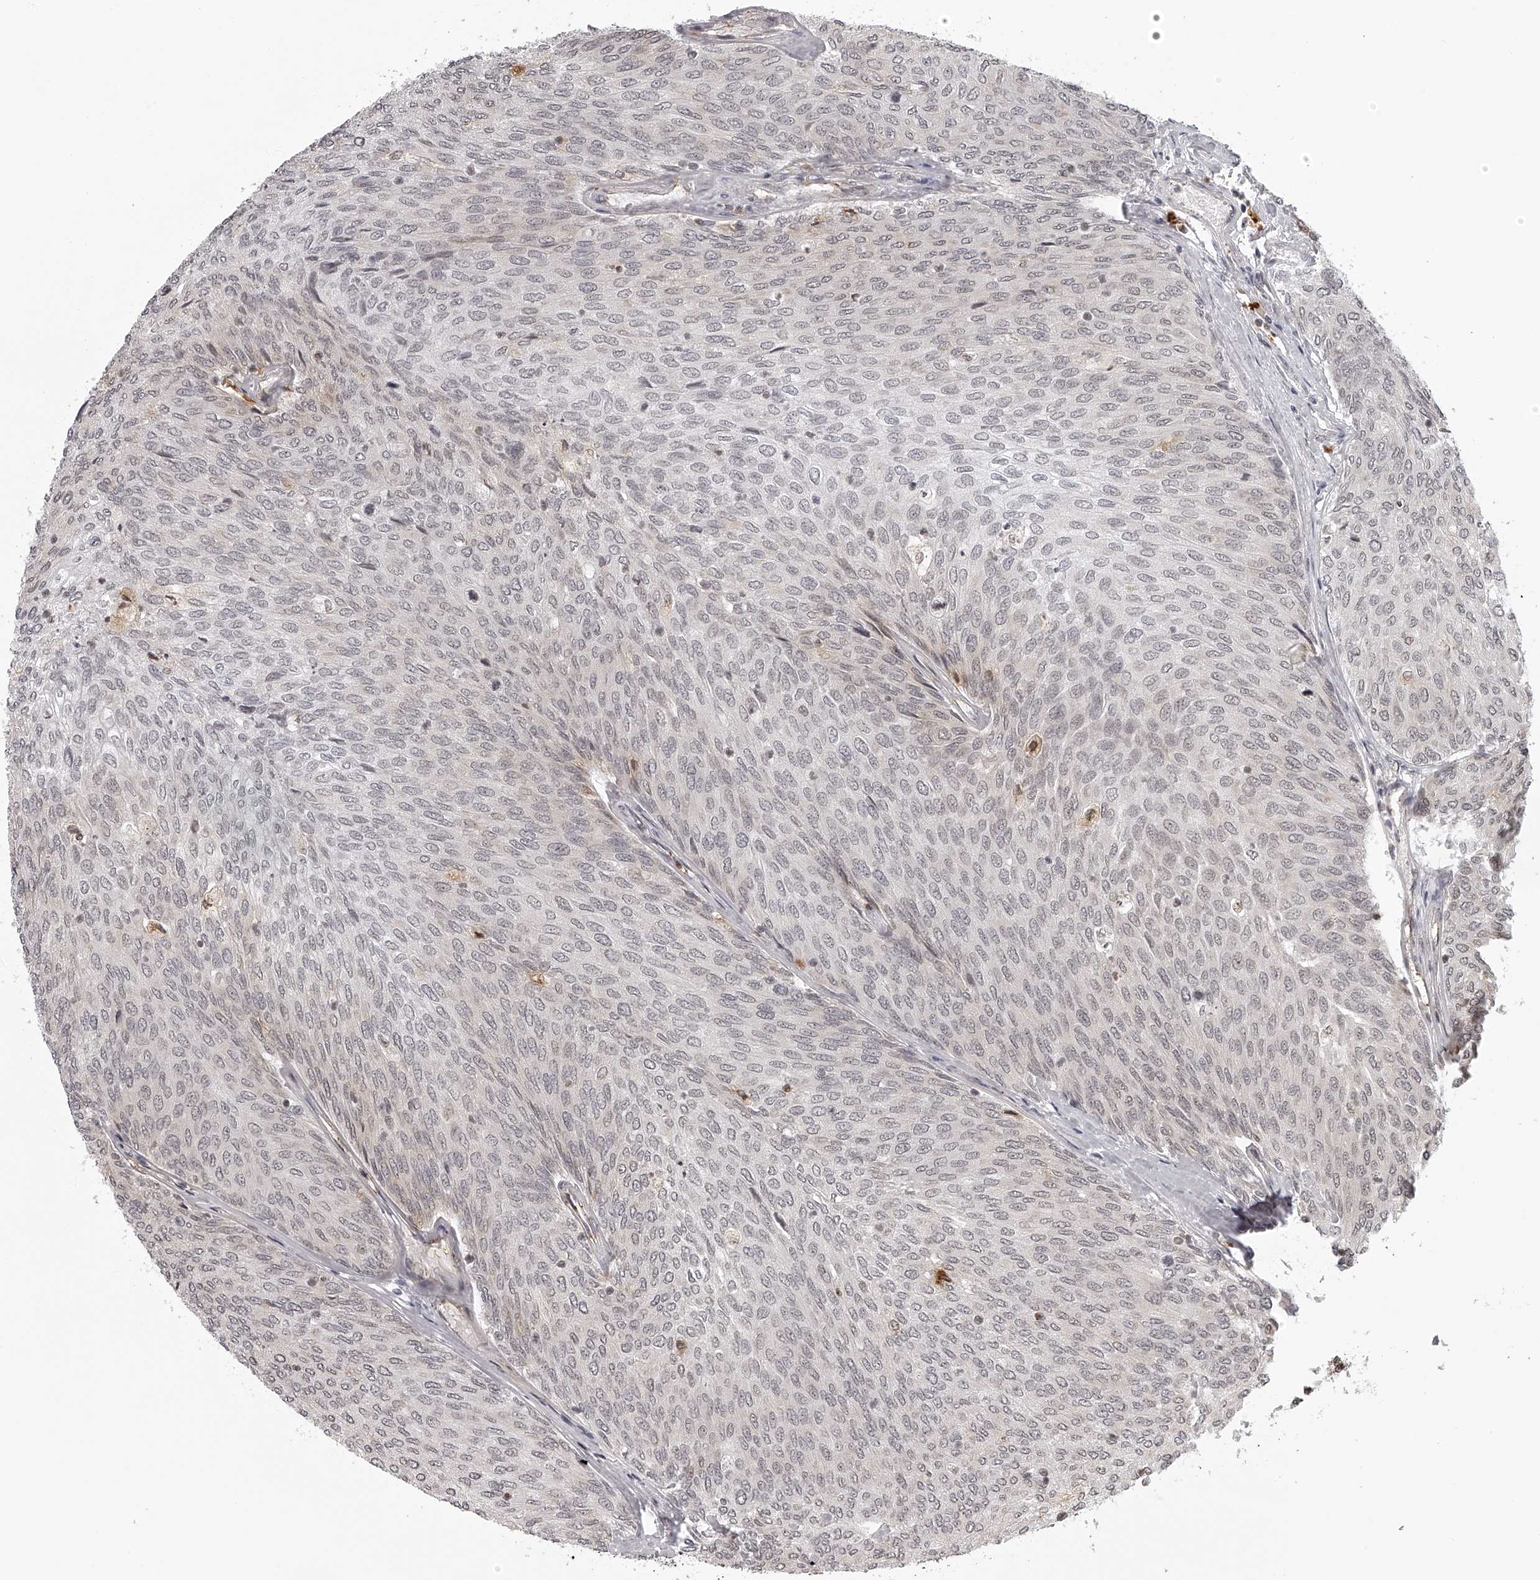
{"staining": {"intensity": "negative", "quantity": "none", "location": "none"}, "tissue": "urothelial cancer", "cell_type": "Tumor cells", "image_type": "cancer", "snomed": [{"axis": "morphology", "description": "Urothelial carcinoma, Low grade"}, {"axis": "topography", "description": "Urinary bladder"}], "caption": "Urothelial cancer stained for a protein using immunohistochemistry (IHC) reveals no staining tumor cells.", "gene": "ODF2L", "patient": {"sex": "female", "age": 79}}